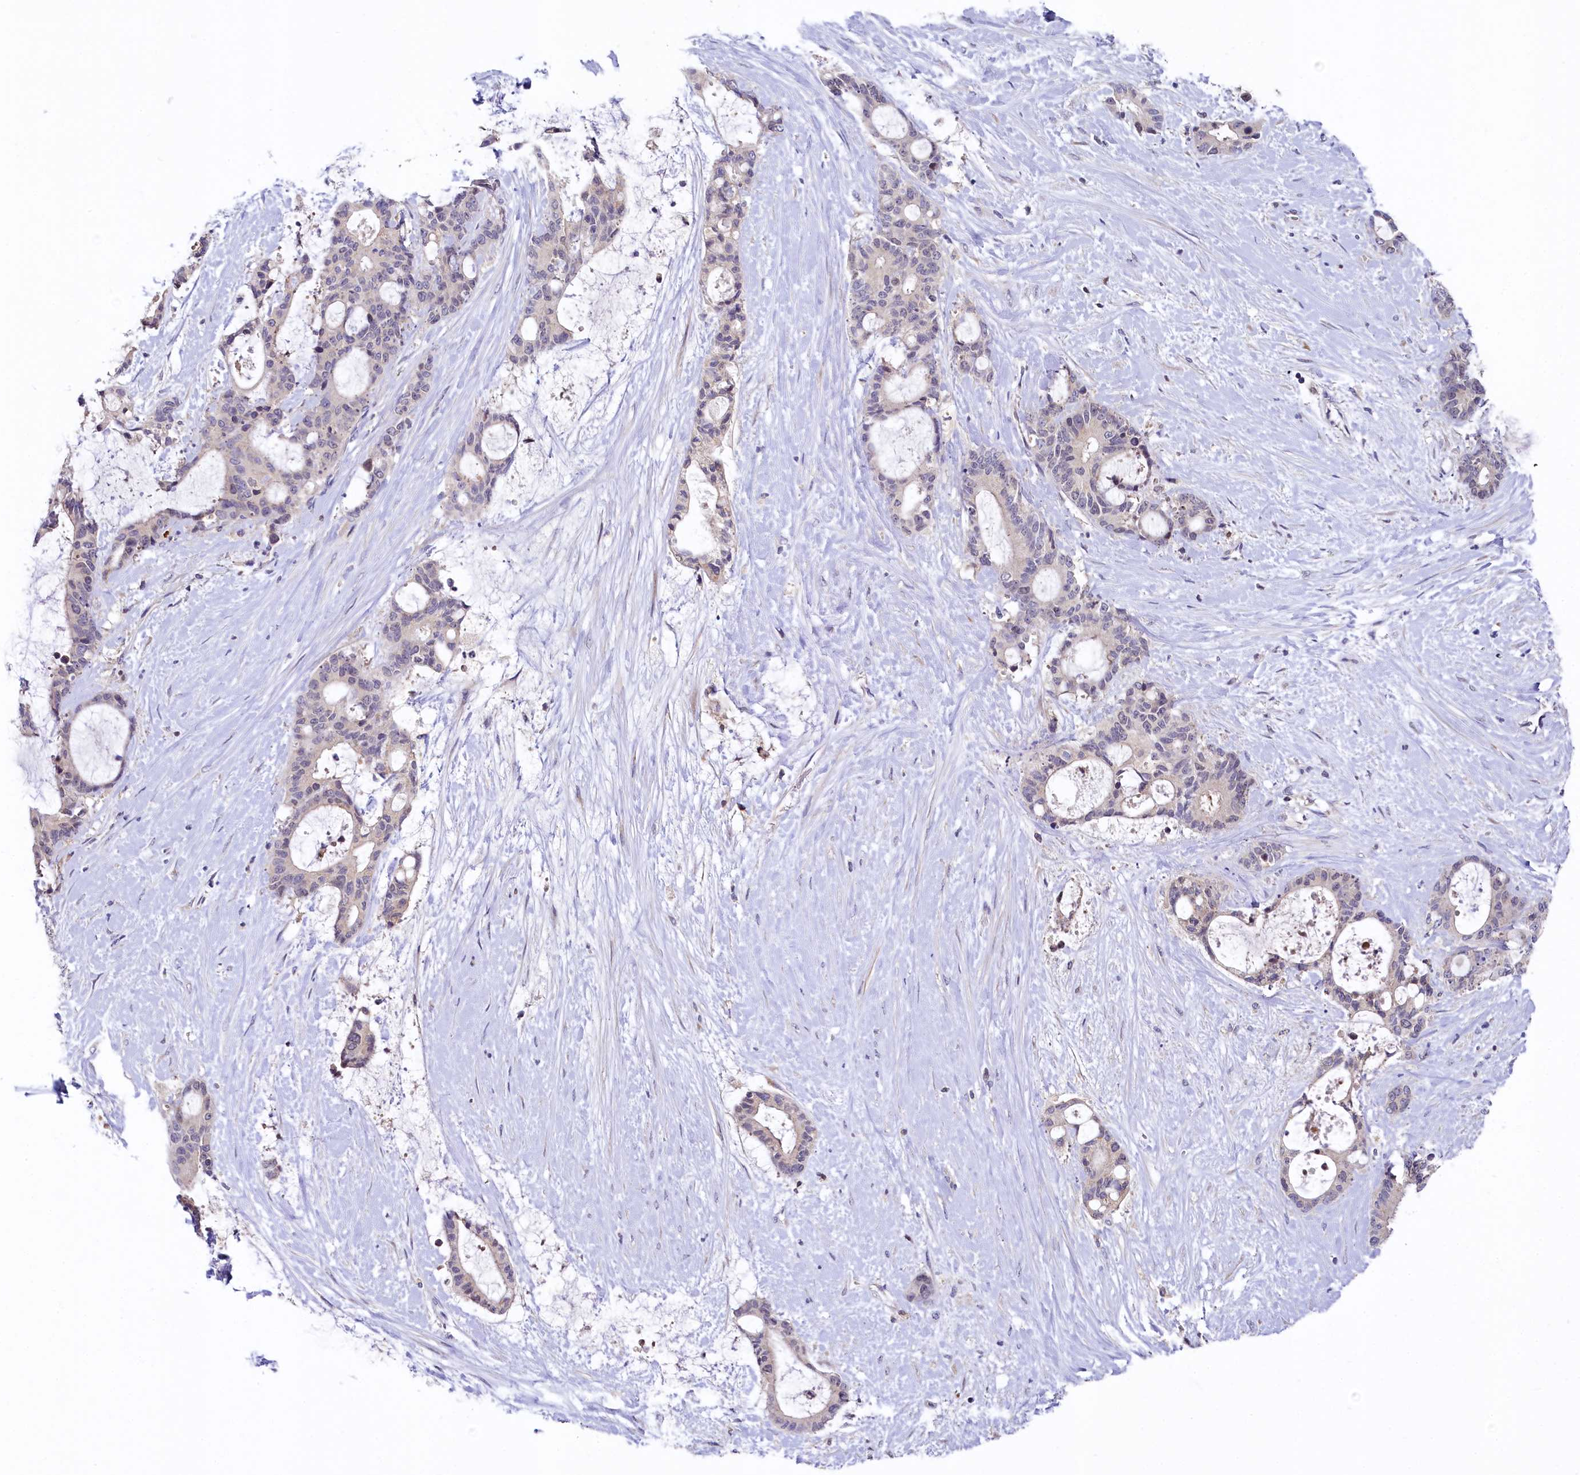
{"staining": {"intensity": "negative", "quantity": "none", "location": "none"}, "tissue": "liver cancer", "cell_type": "Tumor cells", "image_type": "cancer", "snomed": [{"axis": "morphology", "description": "Normal tissue, NOS"}, {"axis": "morphology", "description": "Cholangiocarcinoma"}, {"axis": "topography", "description": "Liver"}, {"axis": "topography", "description": "Peripheral nerve tissue"}], "caption": "Tumor cells show no significant protein expression in liver cancer.", "gene": "SPINK9", "patient": {"sex": "female", "age": 73}}